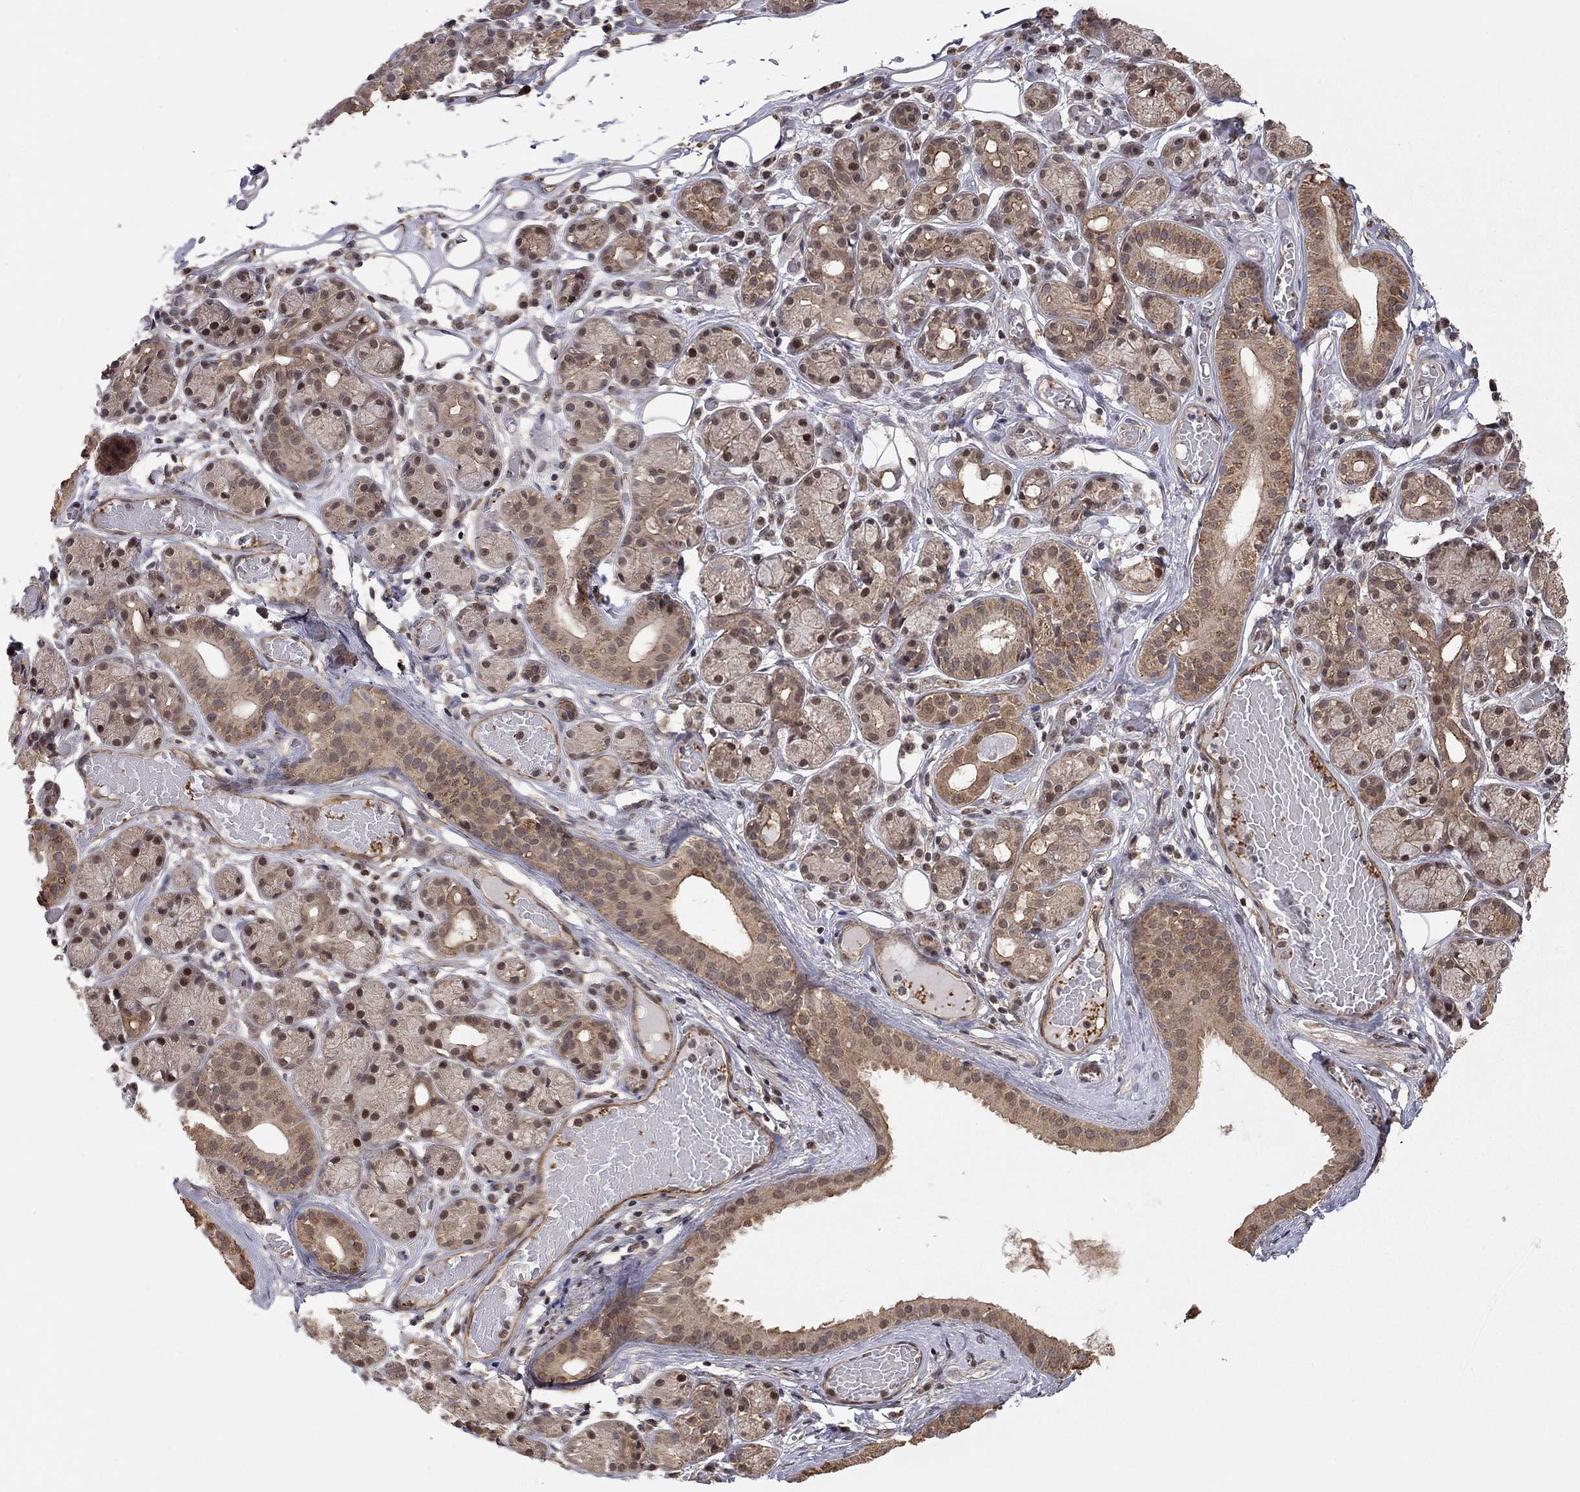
{"staining": {"intensity": "moderate", "quantity": "25%-75%", "location": "cytoplasmic/membranous,nuclear"}, "tissue": "salivary gland", "cell_type": "Glandular cells", "image_type": "normal", "snomed": [{"axis": "morphology", "description": "Normal tissue, NOS"}, {"axis": "topography", "description": "Salivary gland"}, {"axis": "topography", "description": "Peripheral nerve tissue"}], "caption": "Immunohistochemical staining of unremarkable human salivary gland shows 25%-75% levels of moderate cytoplasmic/membranous,nuclear protein positivity in approximately 25%-75% of glandular cells. Immunohistochemistry (ihc) stains the protein in brown and the nuclei are stained blue.", "gene": "TDP1", "patient": {"sex": "male", "age": 71}}